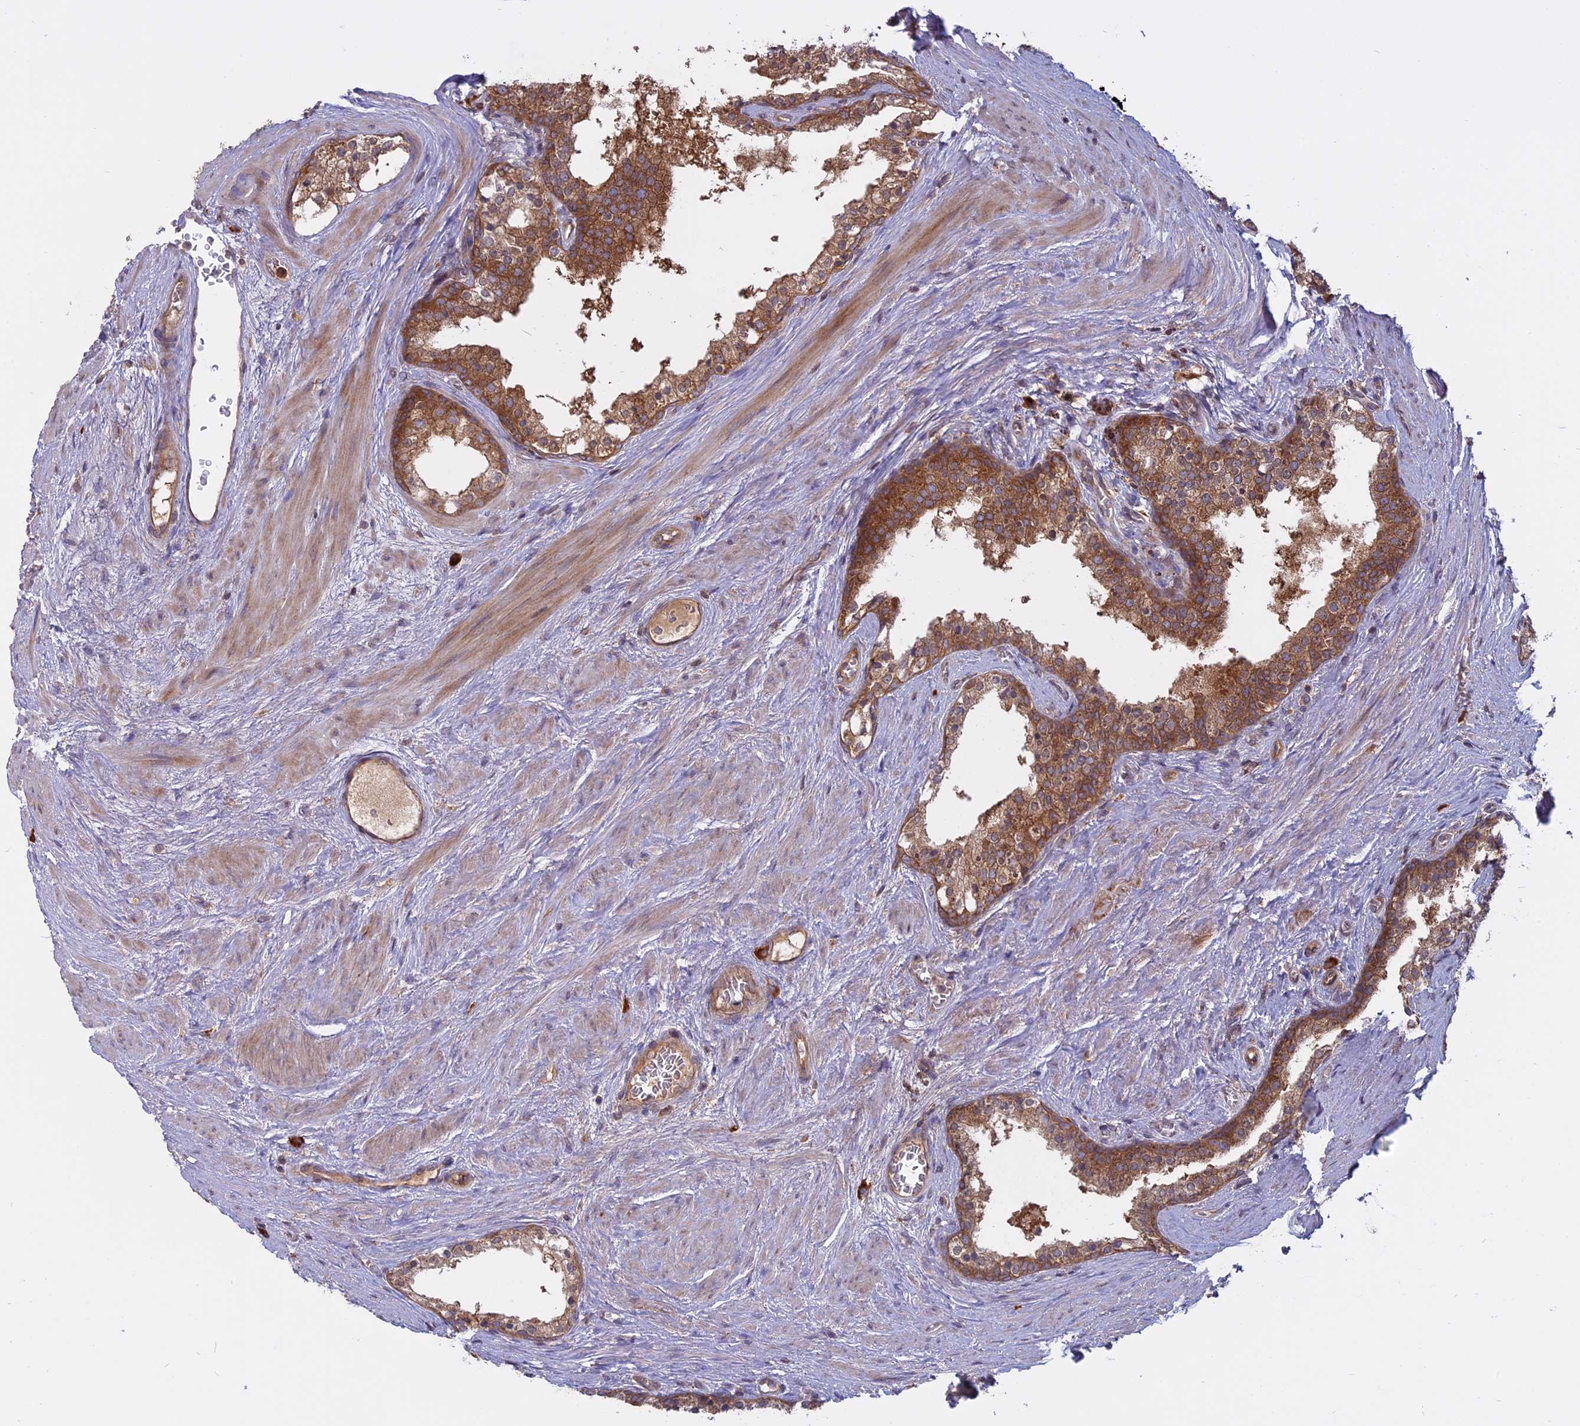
{"staining": {"intensity": "moderate", "quantity": ">75%", "location": "cytoplasmic/membranous"}, "tissue": "prostate cancer", "cell_type": "Tumor cells", "image_type": "cancer", "snomed": [{"axis": "morphology", "description": "Adenocarcinoma, High grade"}, {"axis": "topography", "description": "Prostate"}], "caption": "High-grade adenocarcinoma (prostate) was stained to show a protein in brown. There is medium levels of moderate cytoplasmic/membranous positivity in about >75% of tumor cells.", "gene": "TMEM208", "patient": {"sex": "male", "age": 56}}